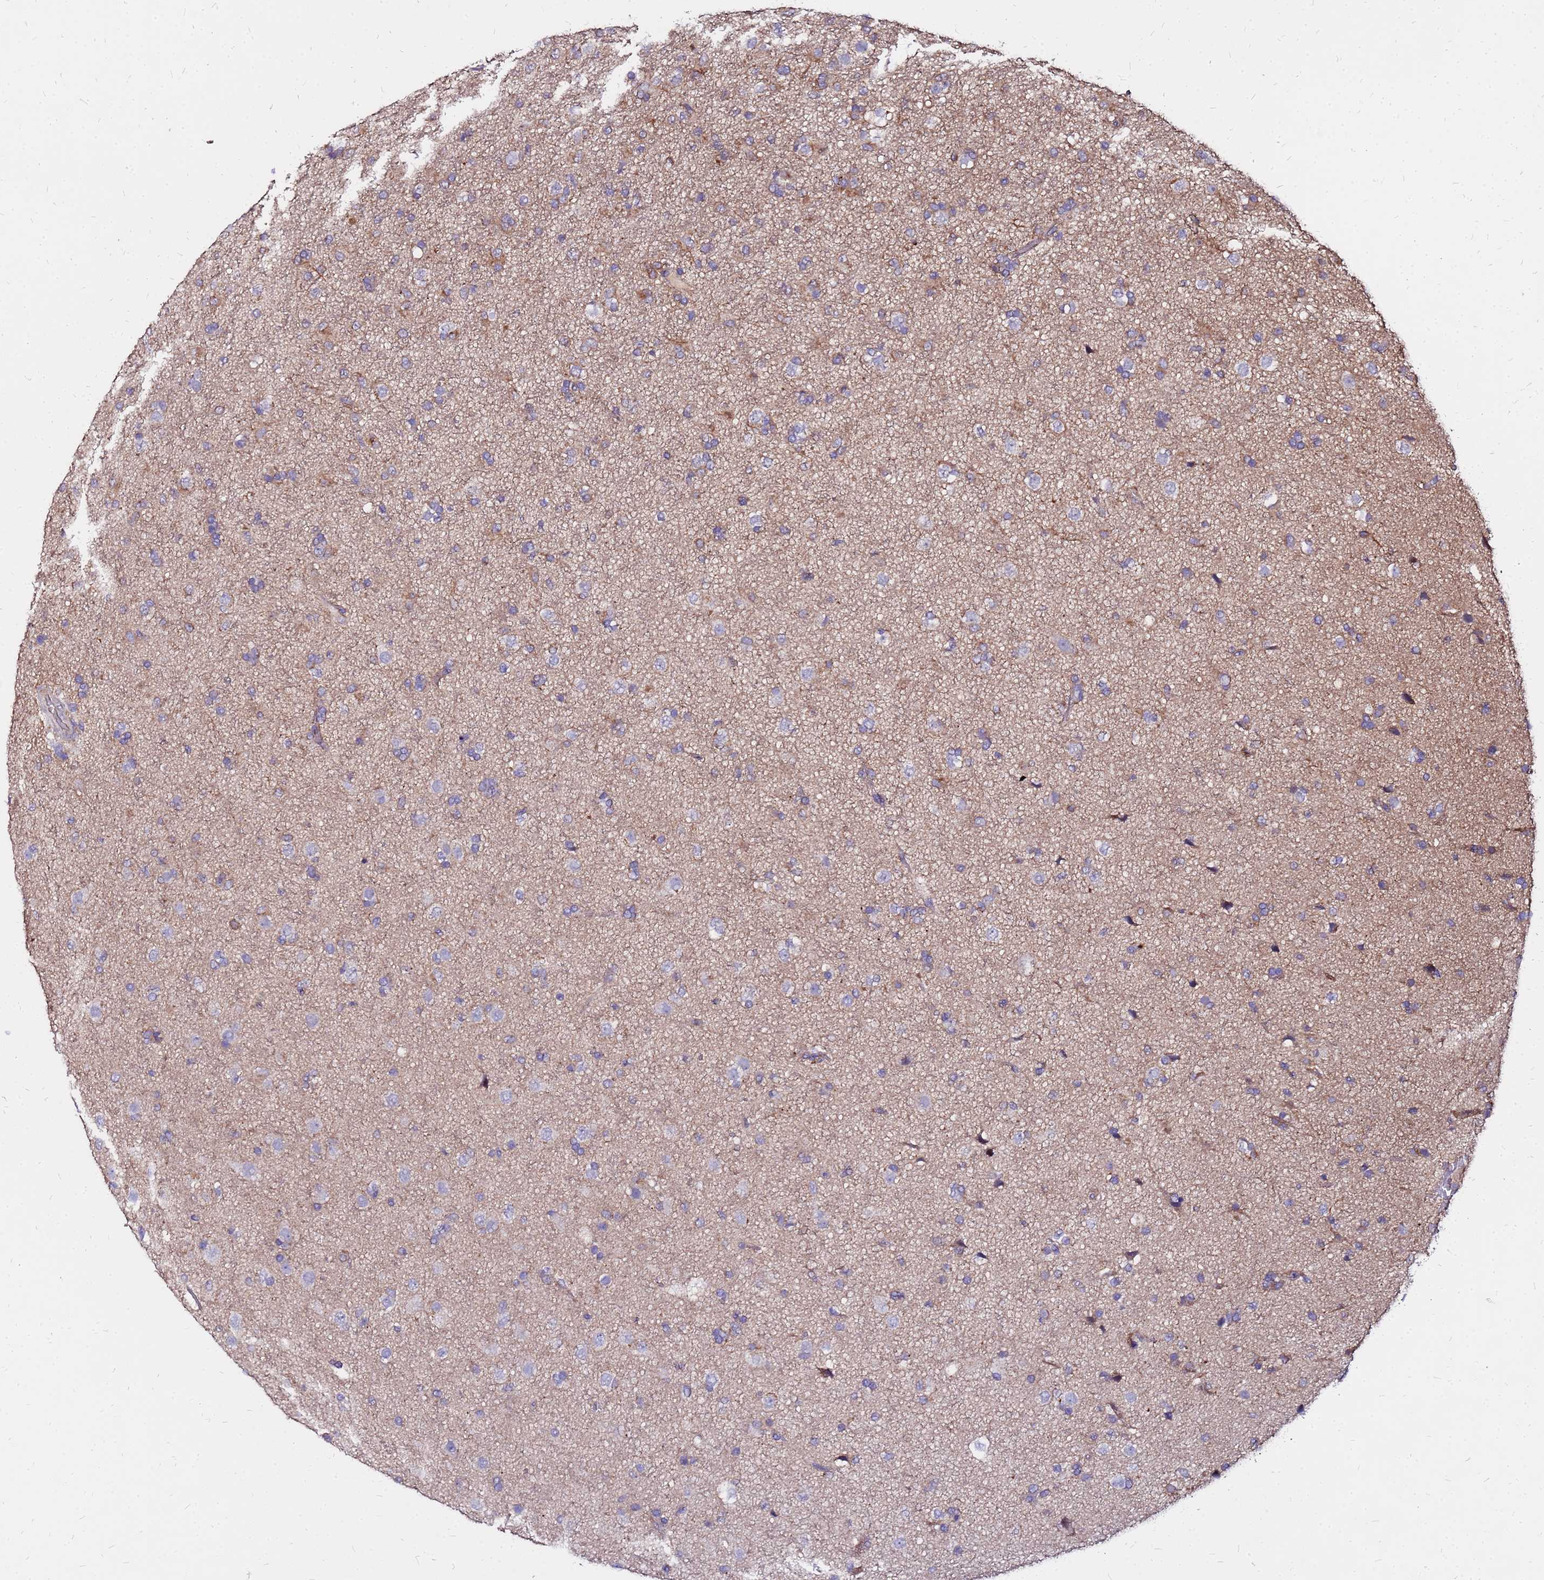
{"staining": {"intensity": "weak", "quantity": "<25%", "location": "cytoplasmic/membranous"}, "tissue": "glioma", "cell_type": "Tumor cells", "image_type": "cancer", "snomed": [{"axis": "morphology", "description": "Glioma, malignant, Low grade"}, {"axis": "topography", "description": "Brain"}], "caption": "Tumor cells show no significant protein staining in low-grade glioma (malignant). (DAB (3,3'-diaminobenzidine) IHC with hematoxylin counter stain).", "gene": "ARHGEF5", "patient": {"sex": "male", "age": 65}}